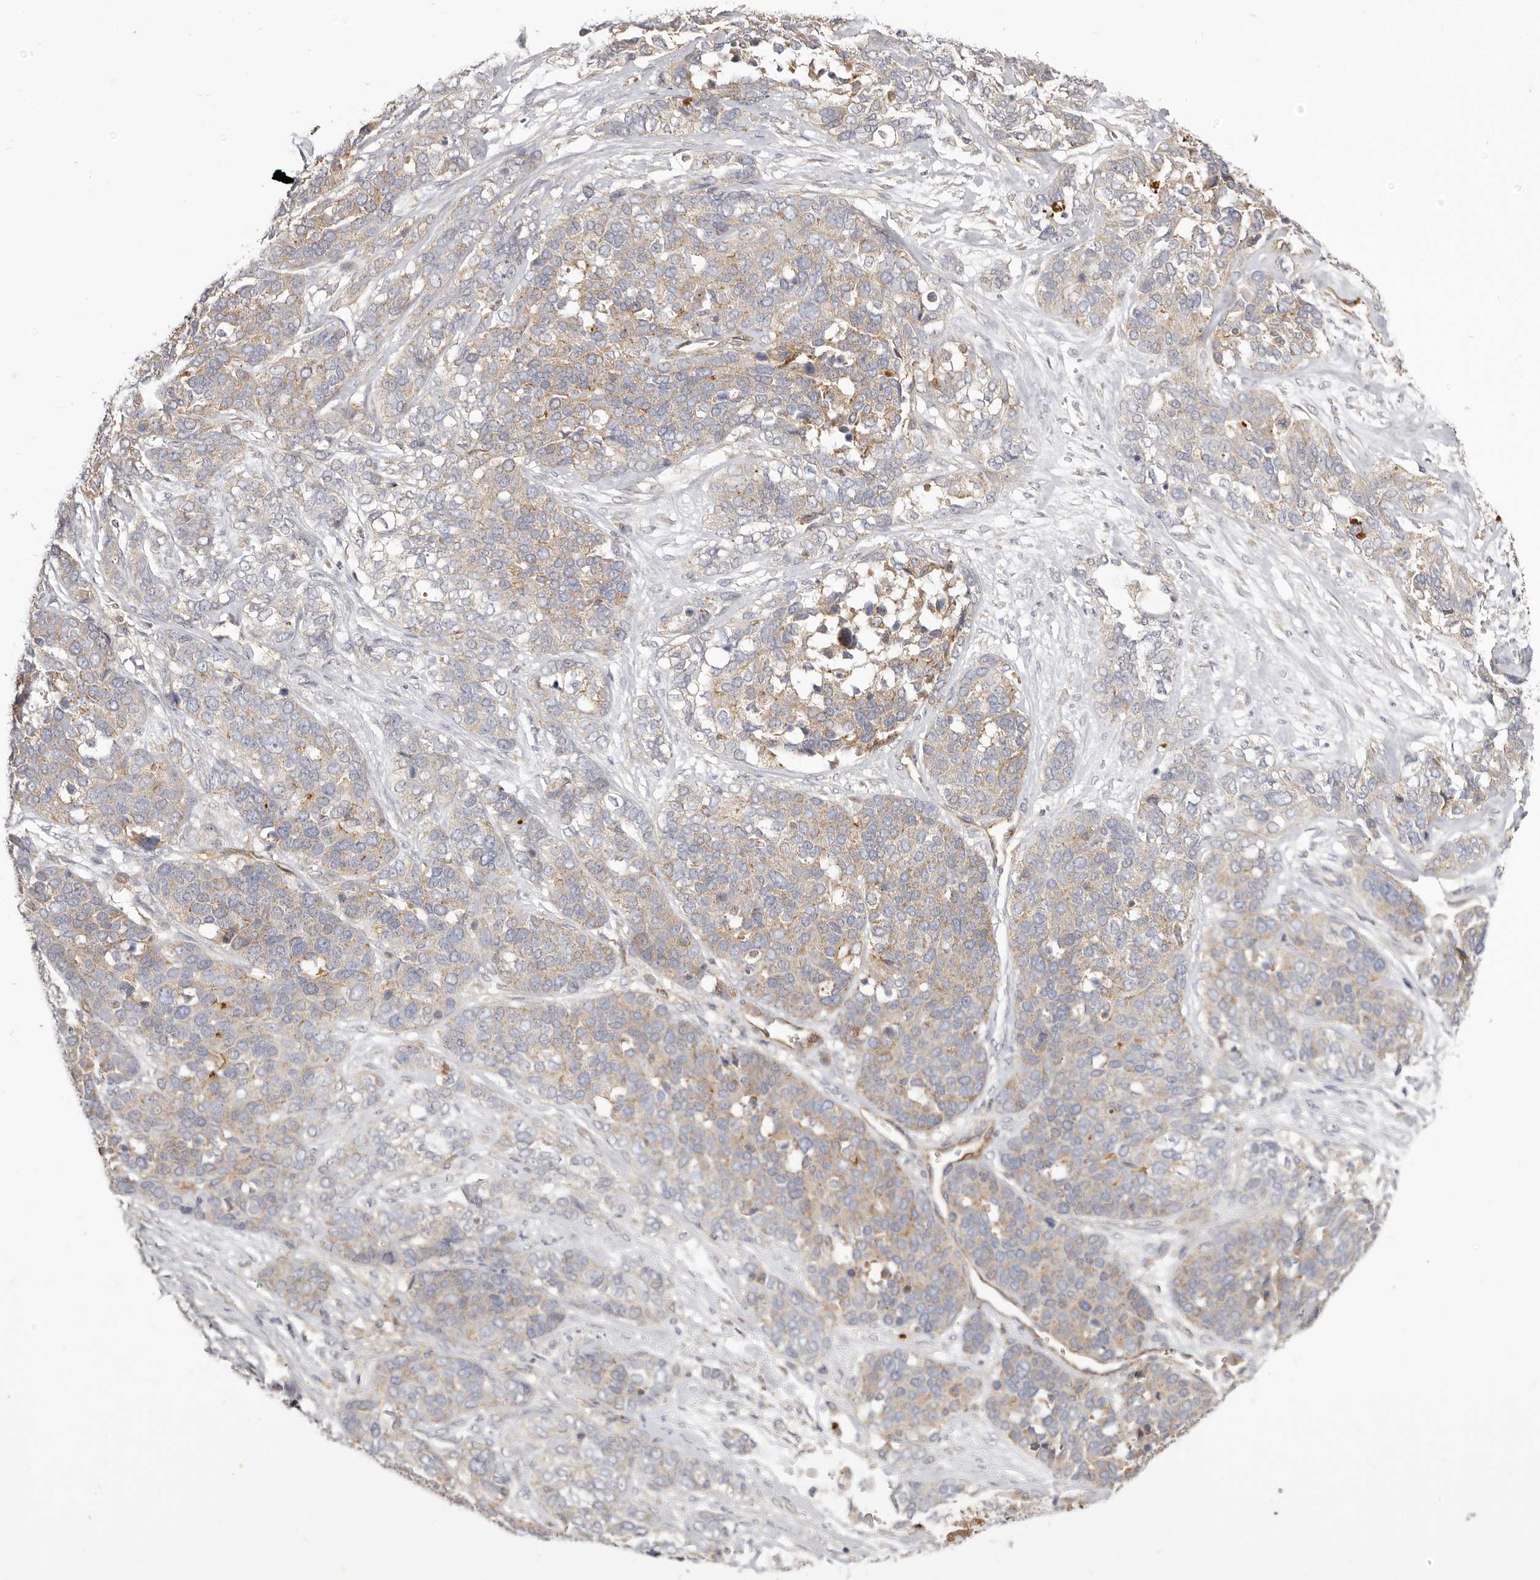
{"staining": {"intensity": "moderate", "quantity": ">75%", "location": "cytoplasmic/membranous"}, "tissue": "ovarian cancer", "cell_type": "Tumor cells", "image_type": "cancer", "snomed": [{"axis": "morphology", "description": "Cystadenocarcinoma, serous, NOS"}, {"axis": "topography", "description": "Ovary"}], "caption": "A photomicrograph of human ovarian cancer stained for a protein reveals moderate cytoplasmic/membranous brown staining in tumor cells.", "gene": "ADAMTS9", "patient": {"sex": "female", "age": 44}}